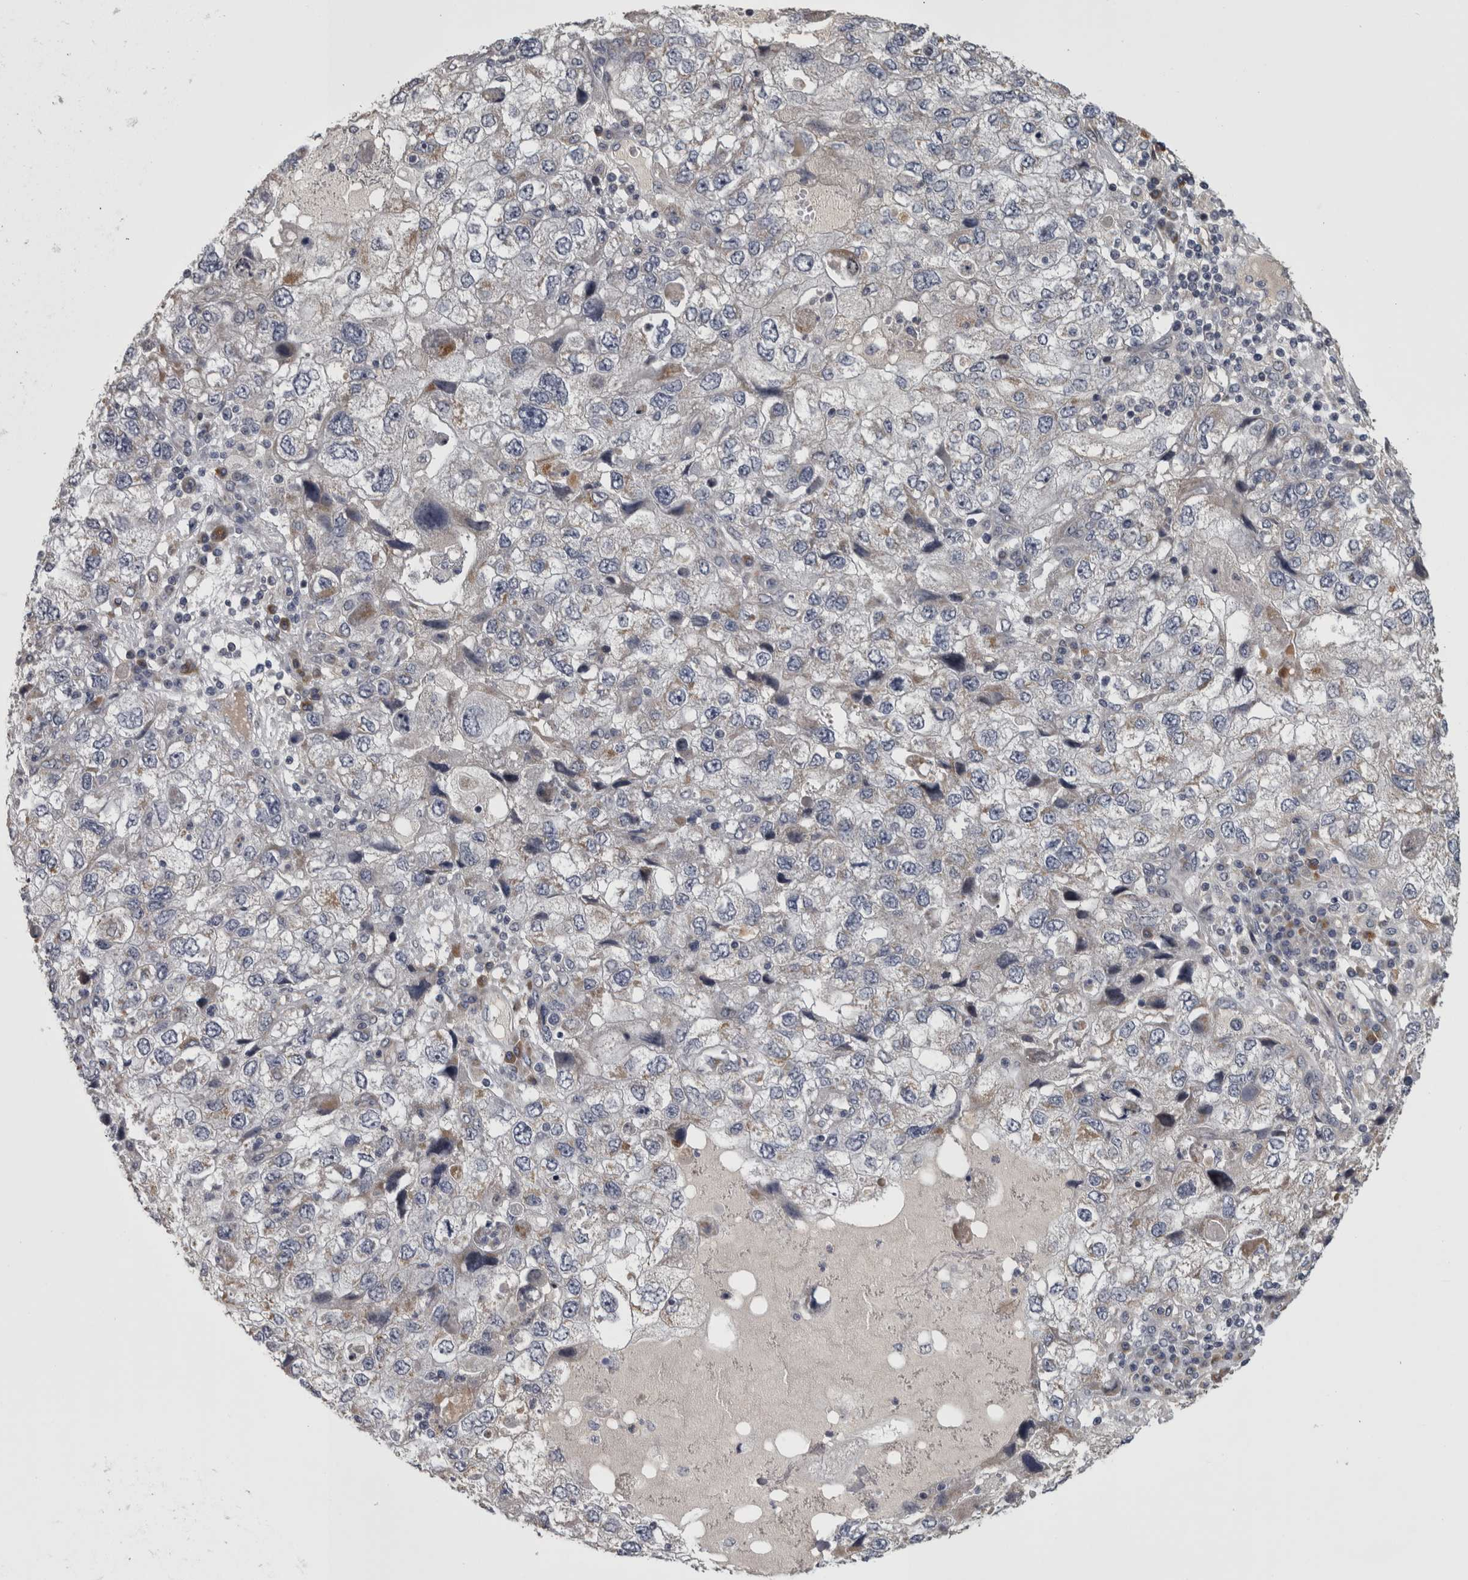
{"staining": {"intensity": "moderate", "quantity": "<25%", "location": "cytoplasmic/membranous"}, "tissue": "endometrial cancer", "cell_type": "Tumor cells", "image_type": "cancer", "snomed": [{"axis": "morphology", "description": "Adenocarcinoma, NOS"}, {"axis": "topography", "description": "Endometrium"}], "caption": "Immunohistochemistry micrograph of human endometrial cancer stained for a protein (brown), which exhibits low levels of moderate cytoplasmic/membranous positivity in about <25% of tumor cells.", "gene": "DBT", "patient": {"sex": "female", "age": 49}}